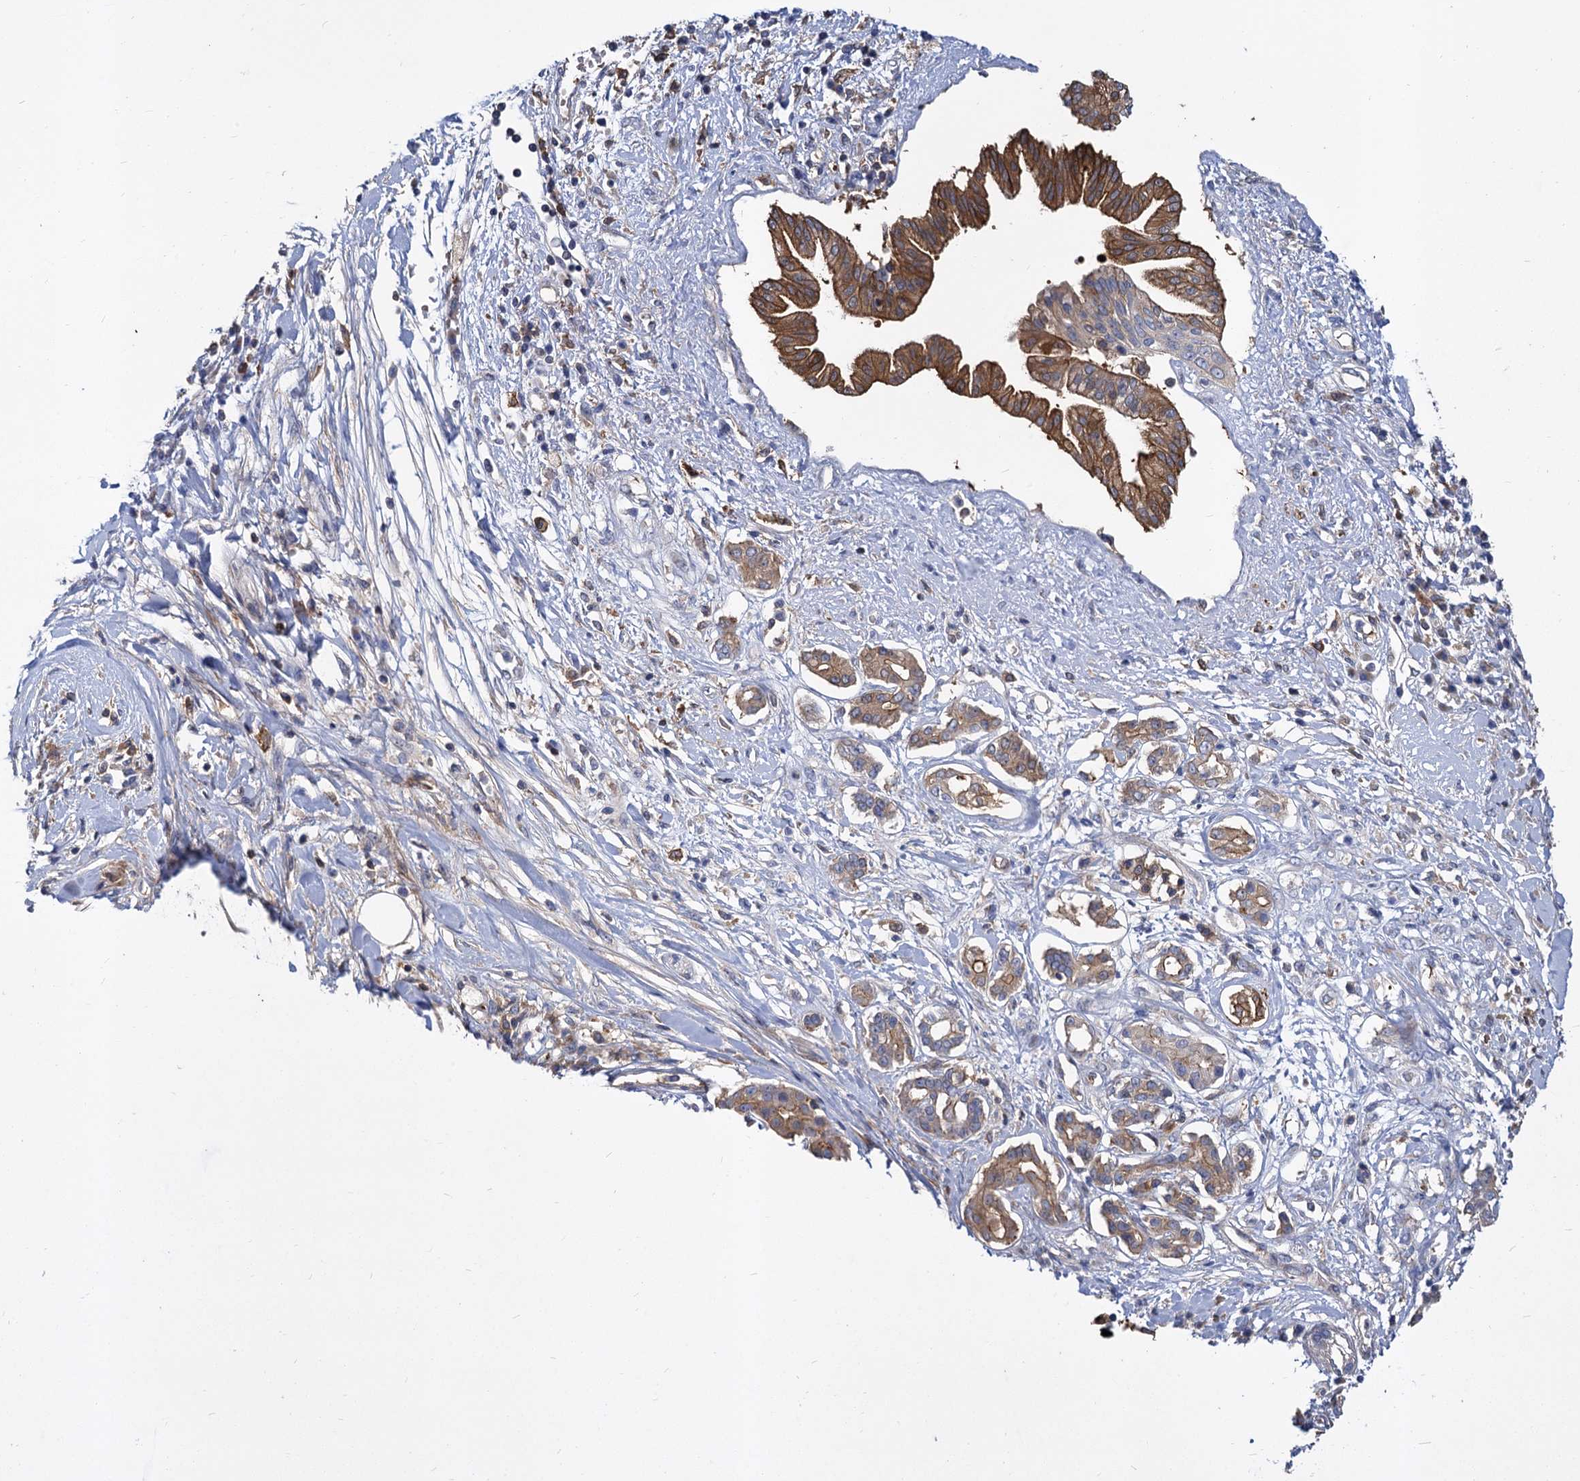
{"staining": {"intensity": "moderate", "quantity": ">75%", "location": "cytoplasmic/membranous"}, "tissue": "pancreatic cancer", "cell_type": "Tumor cells", "image_type": "cancer", "snomed": [{"axis": "morphology", "description": "Inflammation, NOS"}, {"axis": "morphology", "description": "Adenocarcinoma, NOS"}, {"axis": "topography", "description": "Pancreas"}], "caption": "An image showing moderate cytoplasmic/membranous expression in about >75% of tumor cells in pancreatic adenocarcinoma, as visualized by brown immunohistochemical staining.", "gene": "GCLC", "patient": {"sex": "female", "age": 56}}